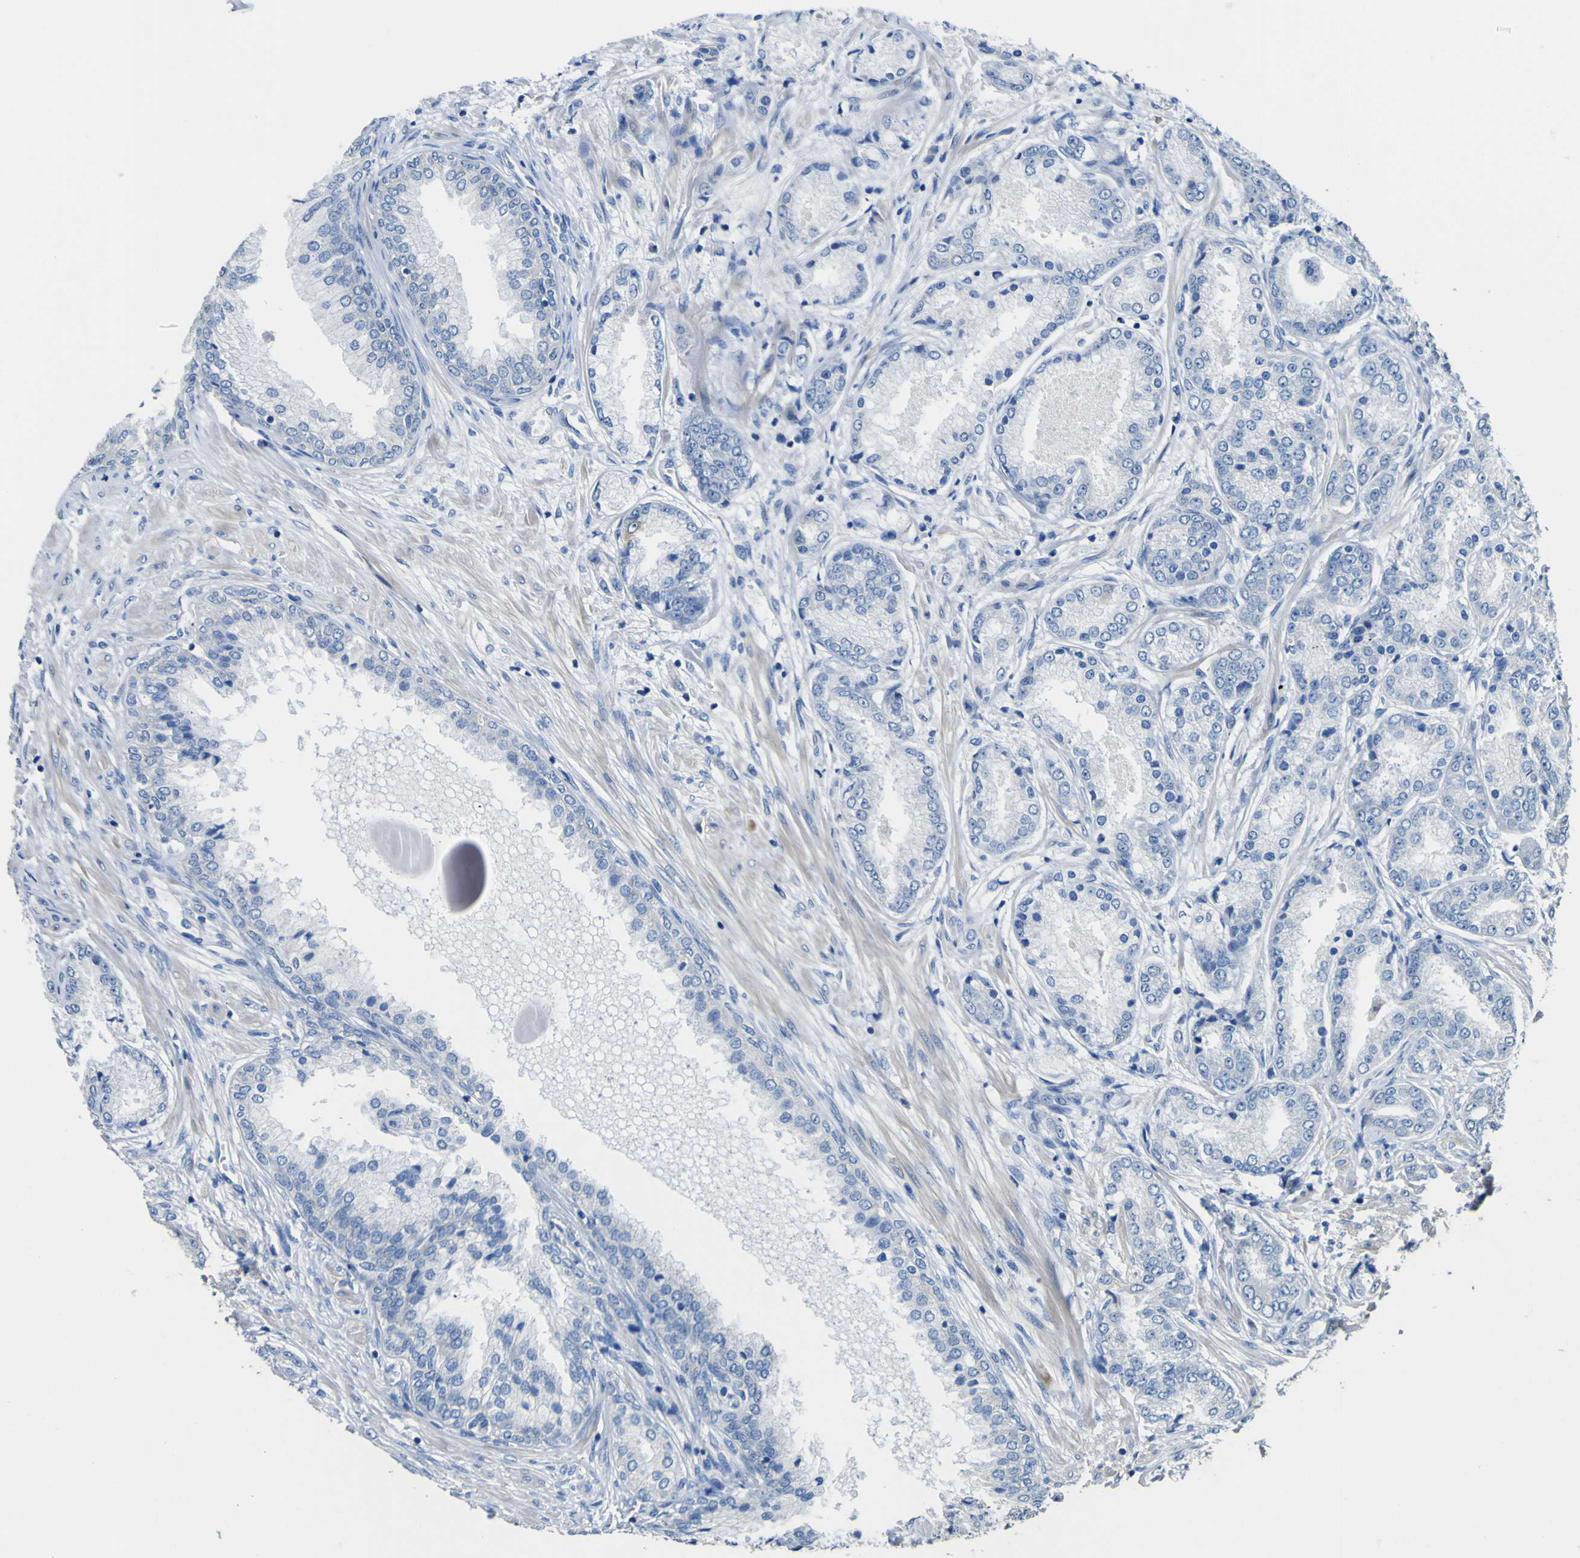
{"staining": {"intensity": "negative", "quantity": "none", "location": "none"}, "tissue": "prostate cancer", "cell_type": "Tumor cells", "image_type": "cancer", "snomed": [{"axis": "morphology", "description": "Adenocarcinoma, High grade"}, {"axis": "topography", "description": "Prostate"}], "caption": "This histopathology image is of adenocarcinoma (high-grade) (prostate) stained with immunohistochemistry (IHC) to label a protein in brown with the nuclei are counter-stained blue. There is no staining in tumor cells. (DAB IHC, high magnification).", "gene": "ALDH18A1", "patient": {"sex": "male", "age": 59}}